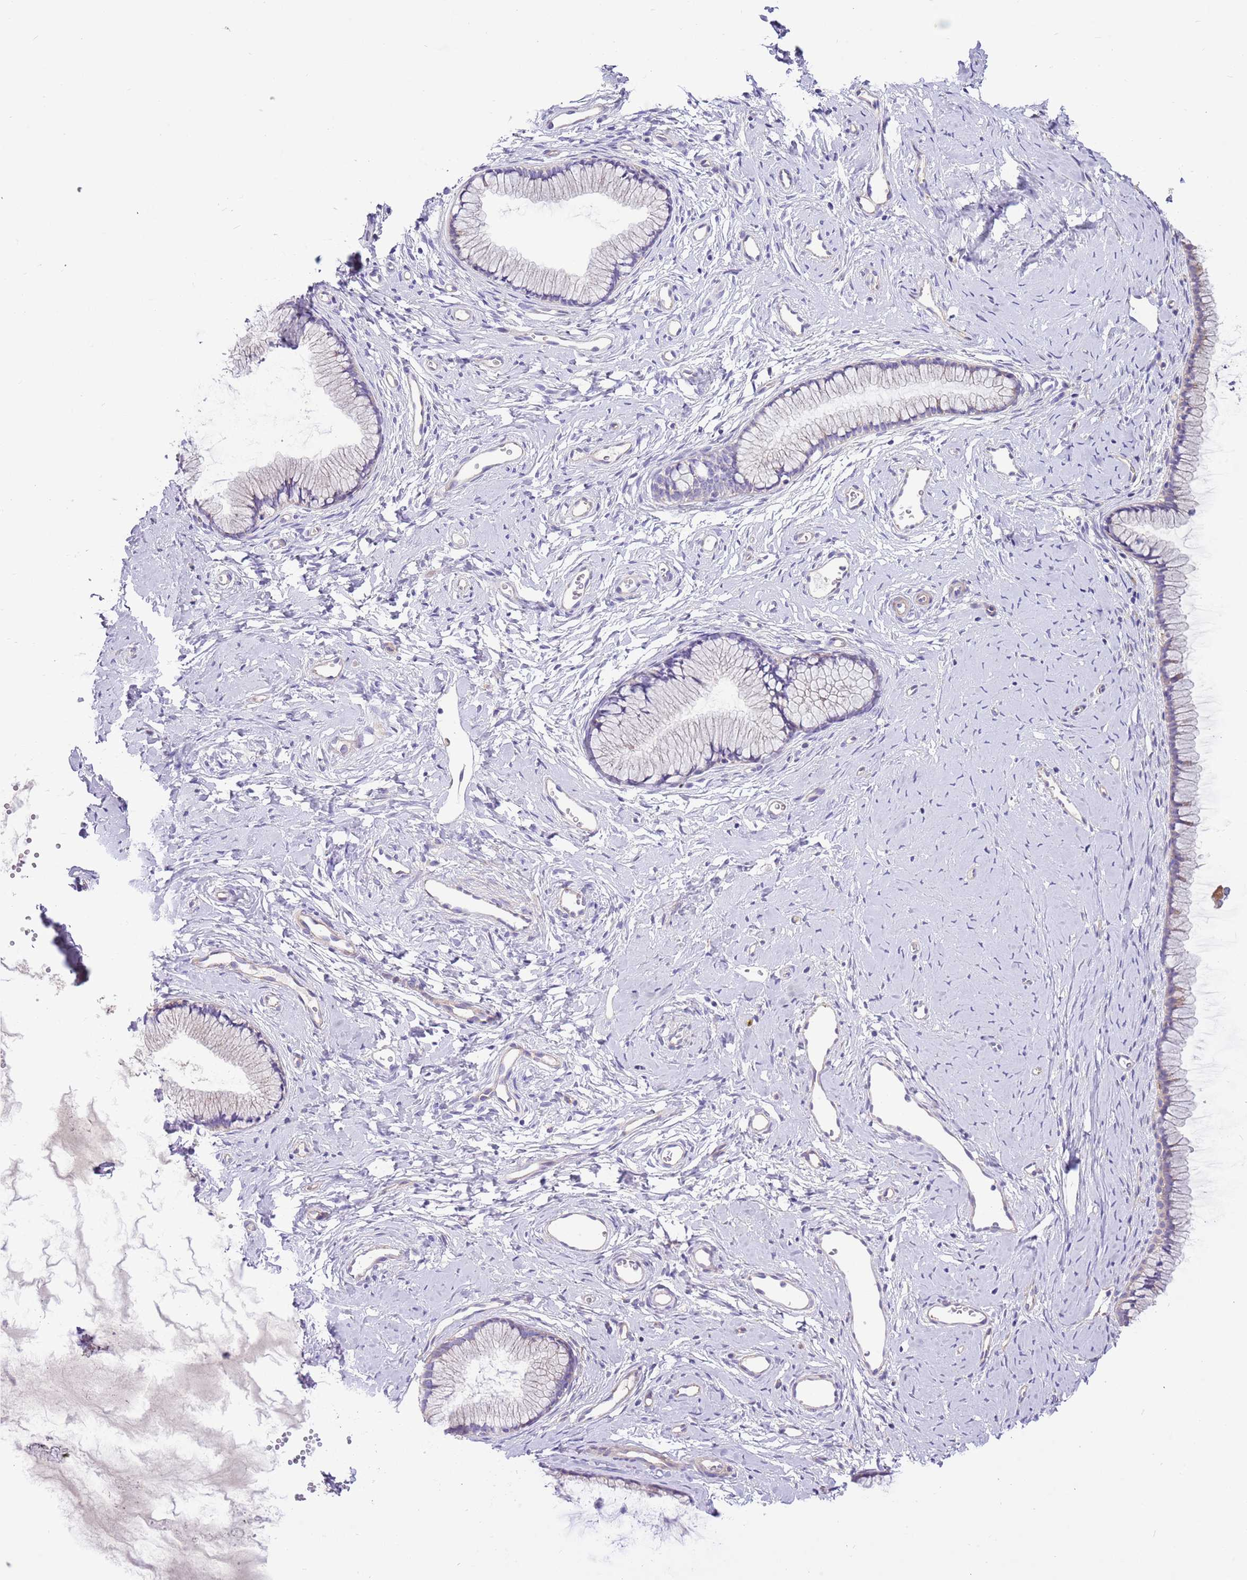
{"staining": {"intensity": "negative", "quantity": "none", "location": "none"}, "tissue": "cervix", "cell_type": "Glandular cells", "image_type": "normal", "snomed": [{"axis": "morphology", "description": "Normal tissue, NOS"}, {"axis": "topography", "description": "Cervix"}], "caption": "Micrograph shows no significant protein staining in glandular cells of benign cervix. (DAB (3,3'-diaminobenzidine) immunohistochemistry visualized using brightfield microscopy, high magnification).", "gene": "SERINC3", "patient": {"sex": "female", "age": 40}}